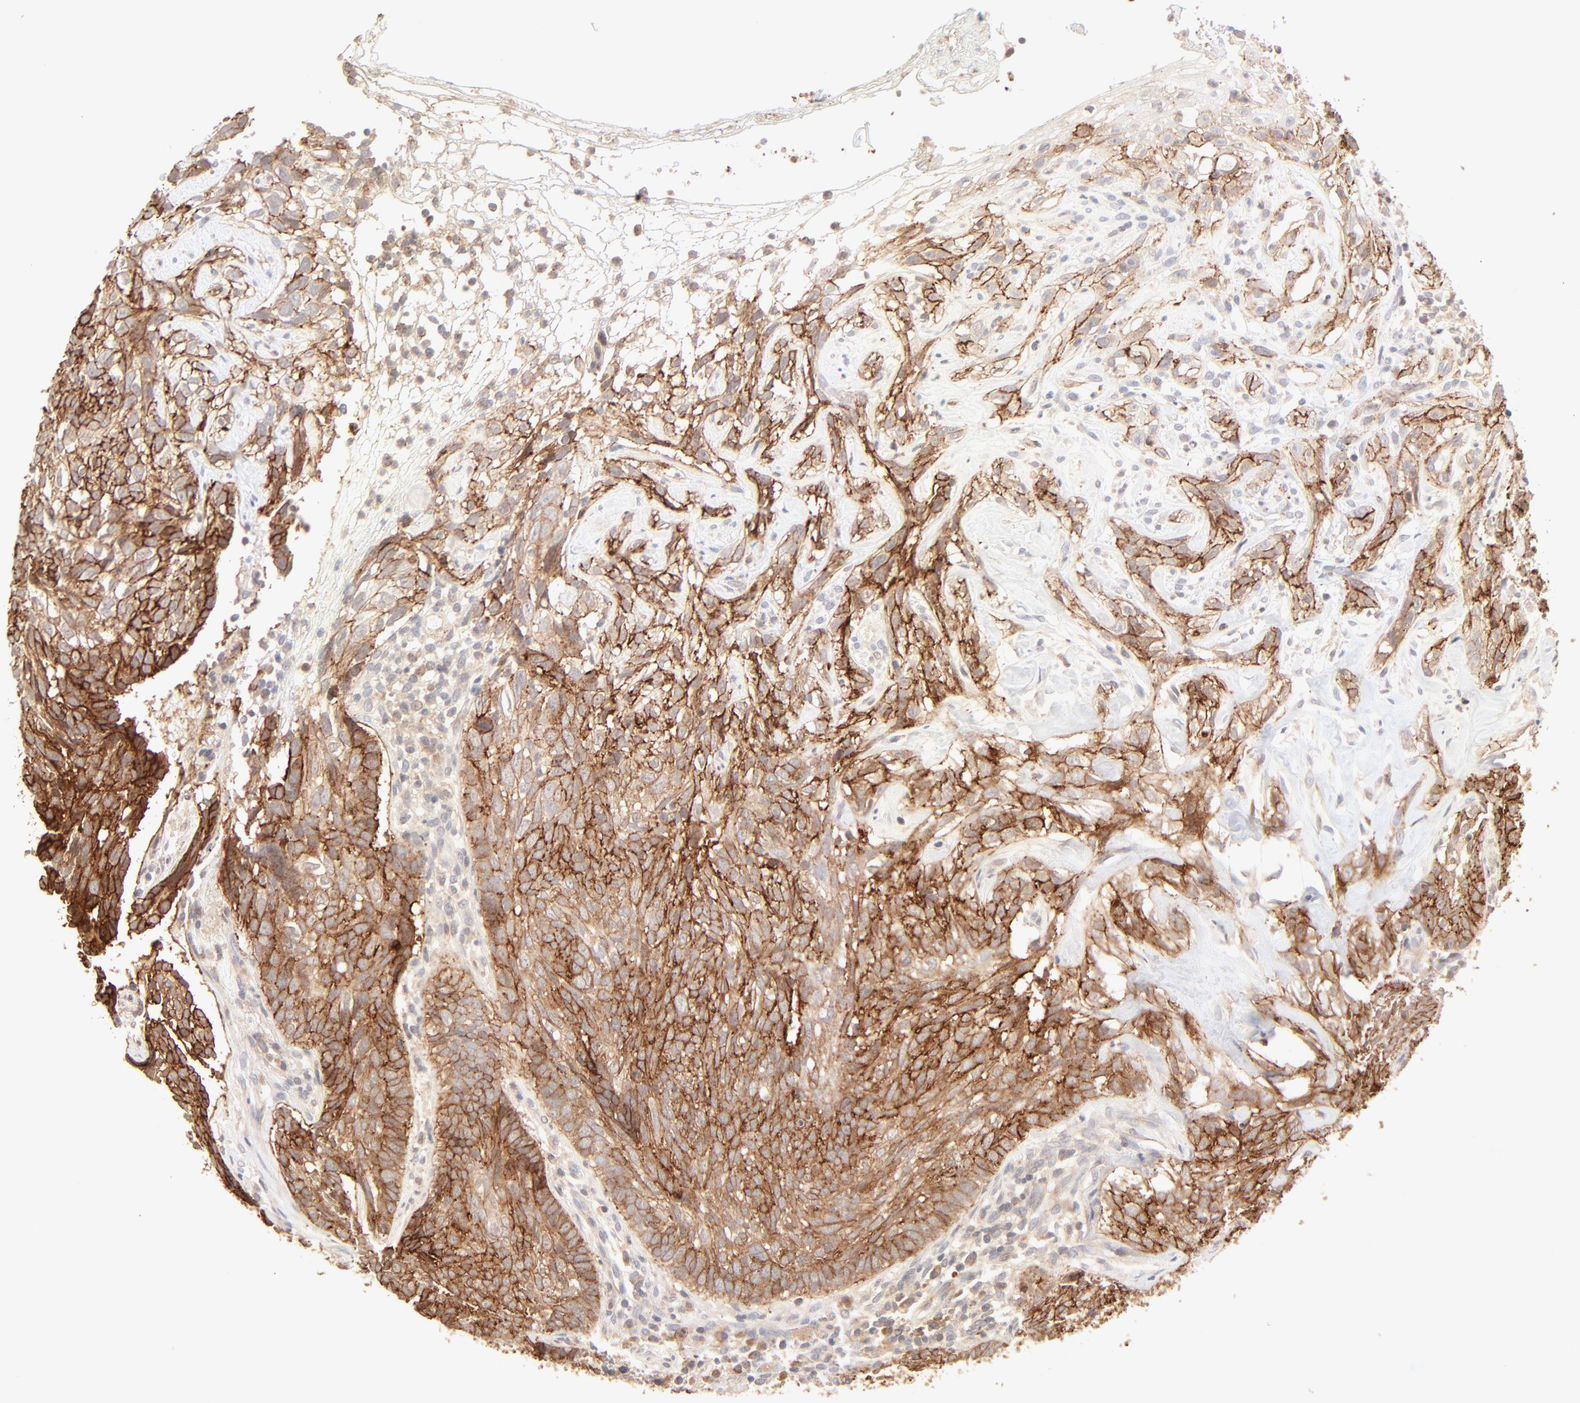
{"staining": {"intensity": "strong", "quantity": ">75%", "location": "cytoplasmic/membranous"}, "tissue": "skin cancer", "cell_type": "Tumor cells", "image_type": "cancer", "snomed": [{"axis": "morphology", "description": "Basal cell carcinoma"}, {"axis": "topography", "description": "Skin"}], "caption": "Skin basal cell carcinoma stained for a protein demonstrates strong cytoplasmic/membranous positivity in tumor cells.", "gene": "CSPG4", "patient": {"sex": "male", "age": 72}}